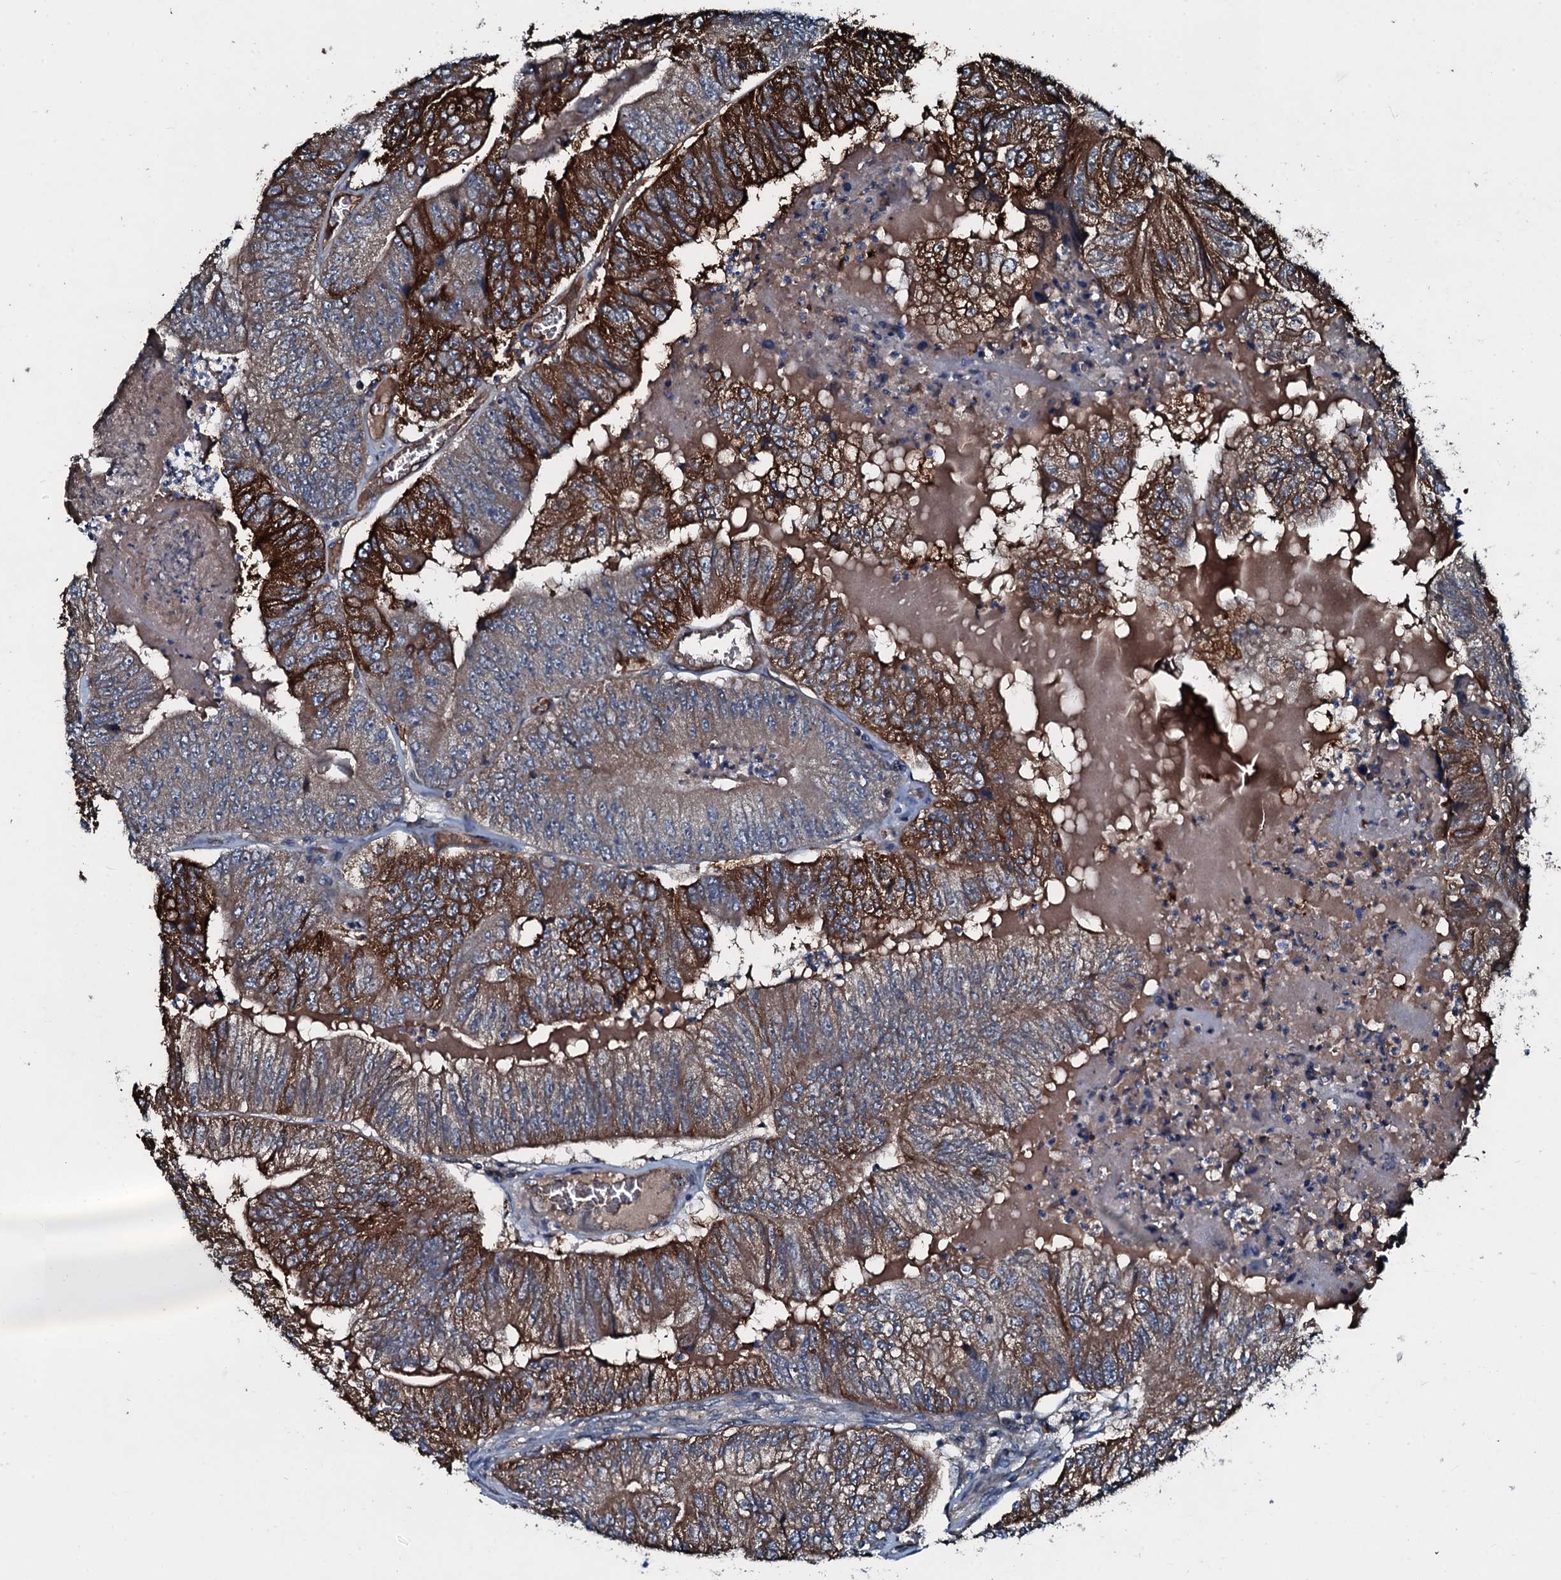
{"staining": {"intensity": "strong", "quantity": ">75%", "location": "cytoplasmic/membranous"}, "tissue": "colorectal cancer", "cell_type": "Tumor cells", "image_type": "cancer", "snomed": [{"axis": "morphology", "description": "Adenocarcinoma, NOS"}, {"axis": "topography", "description": "Colon"}], "caption": "About >75% of tumor cells in colorectal adenocarcinoma exhibit strong cytoplasmic/membranous protein staining as visualized by brown immunohistochemical staining.", "gene": "AARS1", "patient": {"sex": "female", "age": 67}}